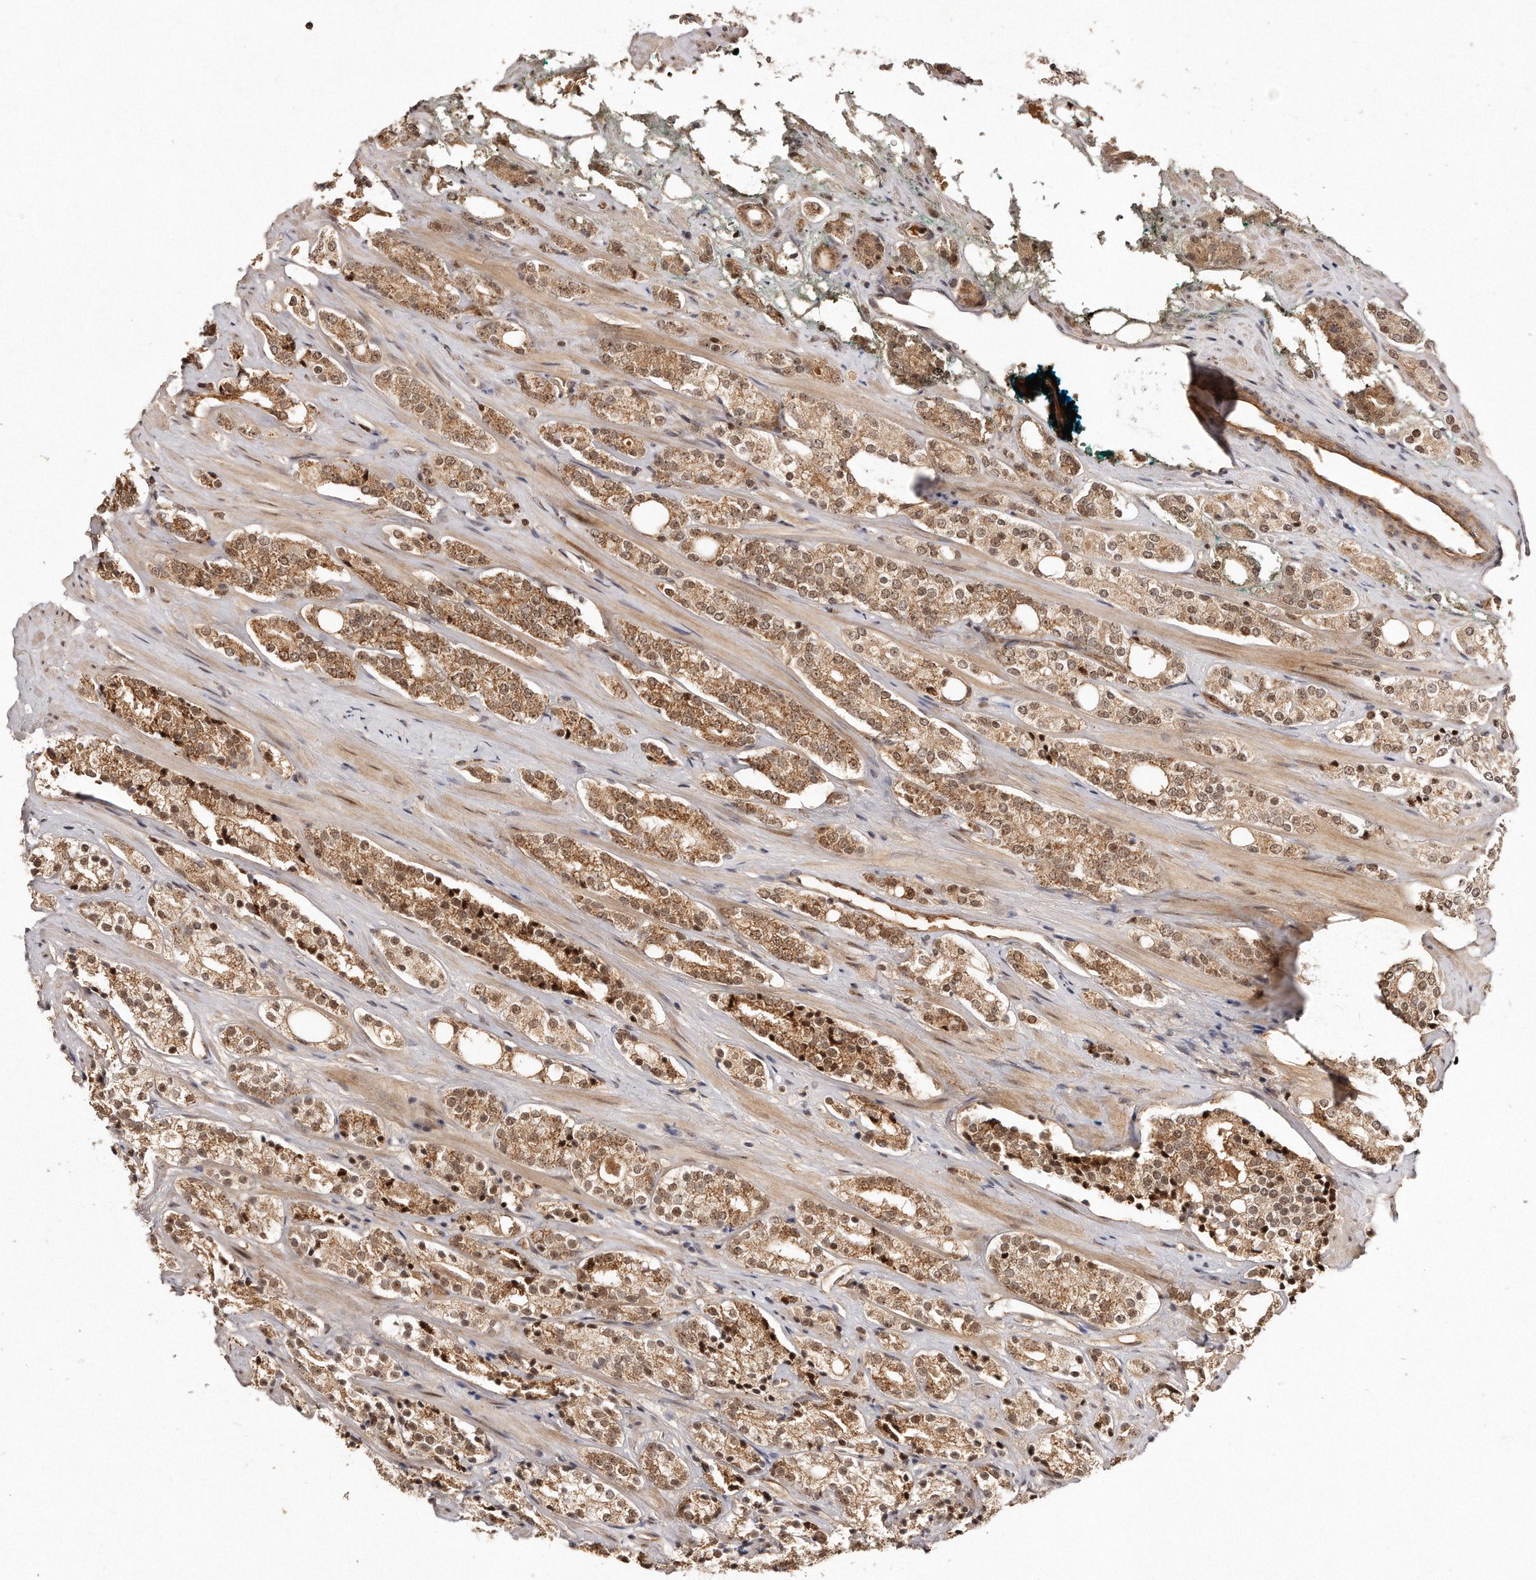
{"staining": {"intensity": "moderate", "quantity": ">75%", "location": "cytoplasmic/membranous,nuclear"}, "tissue": "prostate cancer", "cell_type": "Tumor cells", "image_type": "cancer", "snomed": [{"axis": "morphology", "description": "Adenocarcinoma, High grade"}, {"axis": "topography", "description": "Prostate"}], "caption": "DAB (3,3'-diaminobenzidine) immunohistochemical staining of human high-grade adenocarcinoma (prostate) displays moderate cytoplasmic/membranous and nuclear protein expression in approximately >75% of tumor cells.", "gene": "SOX4", "patient": {"sex": "male", "age": 71}}